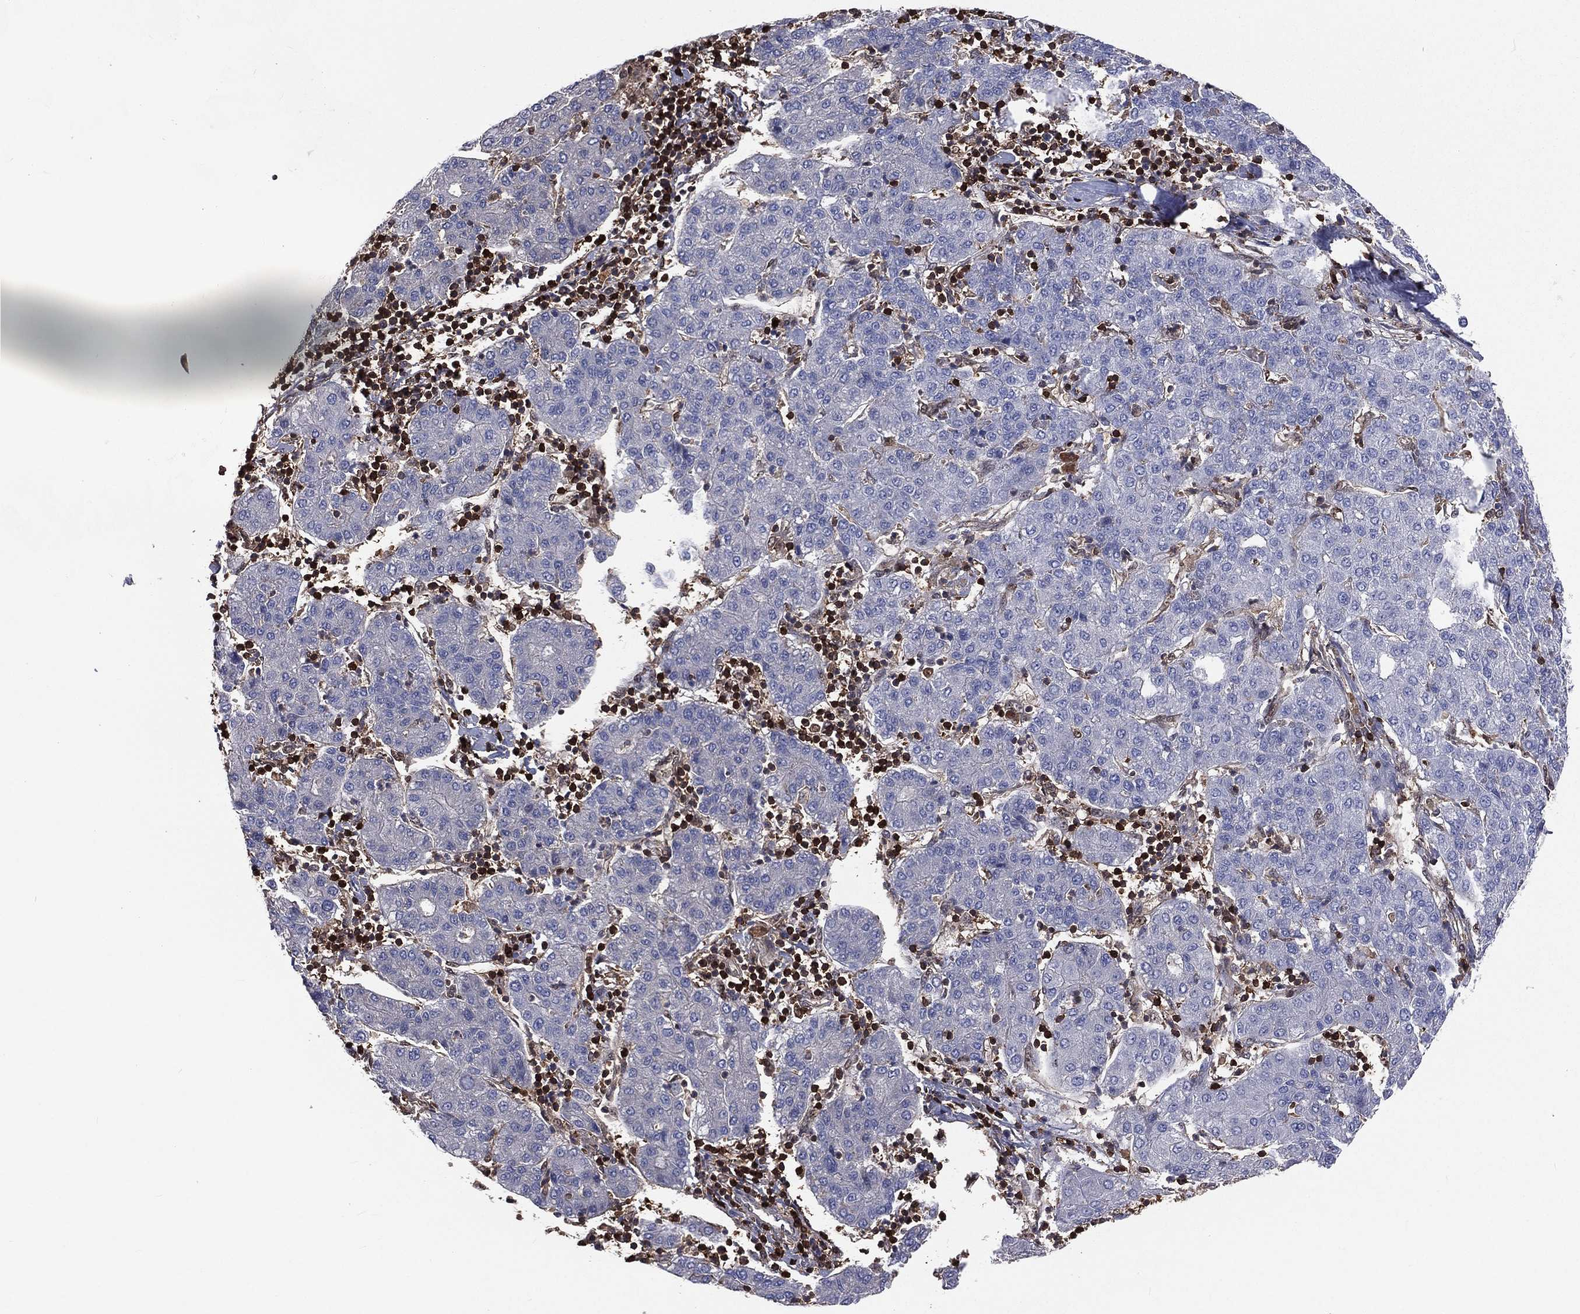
{"staining": {"intensity": "negative", "quantity": "none", "location": "none"}, "tissue": "liver cancer", "cell_type": "Tumor cells", "image_type": "cancer", "snomed": [{"axis": "morphology", "description": "Carcinoma, Hepatocellular, NOS"}, {"axis": "topography", "description": "Liver"}], "caption": "An image of human liver cancer is negative for staining in tumor cells. Brightfield microscopy of IHC stained with DAB (3,3'-diaminobenzidine) (brown) and hematoxylin (blue), captured at high magnification.", "gene": "TBC1D2", "patient": {"sex": "male", "age": 65}}